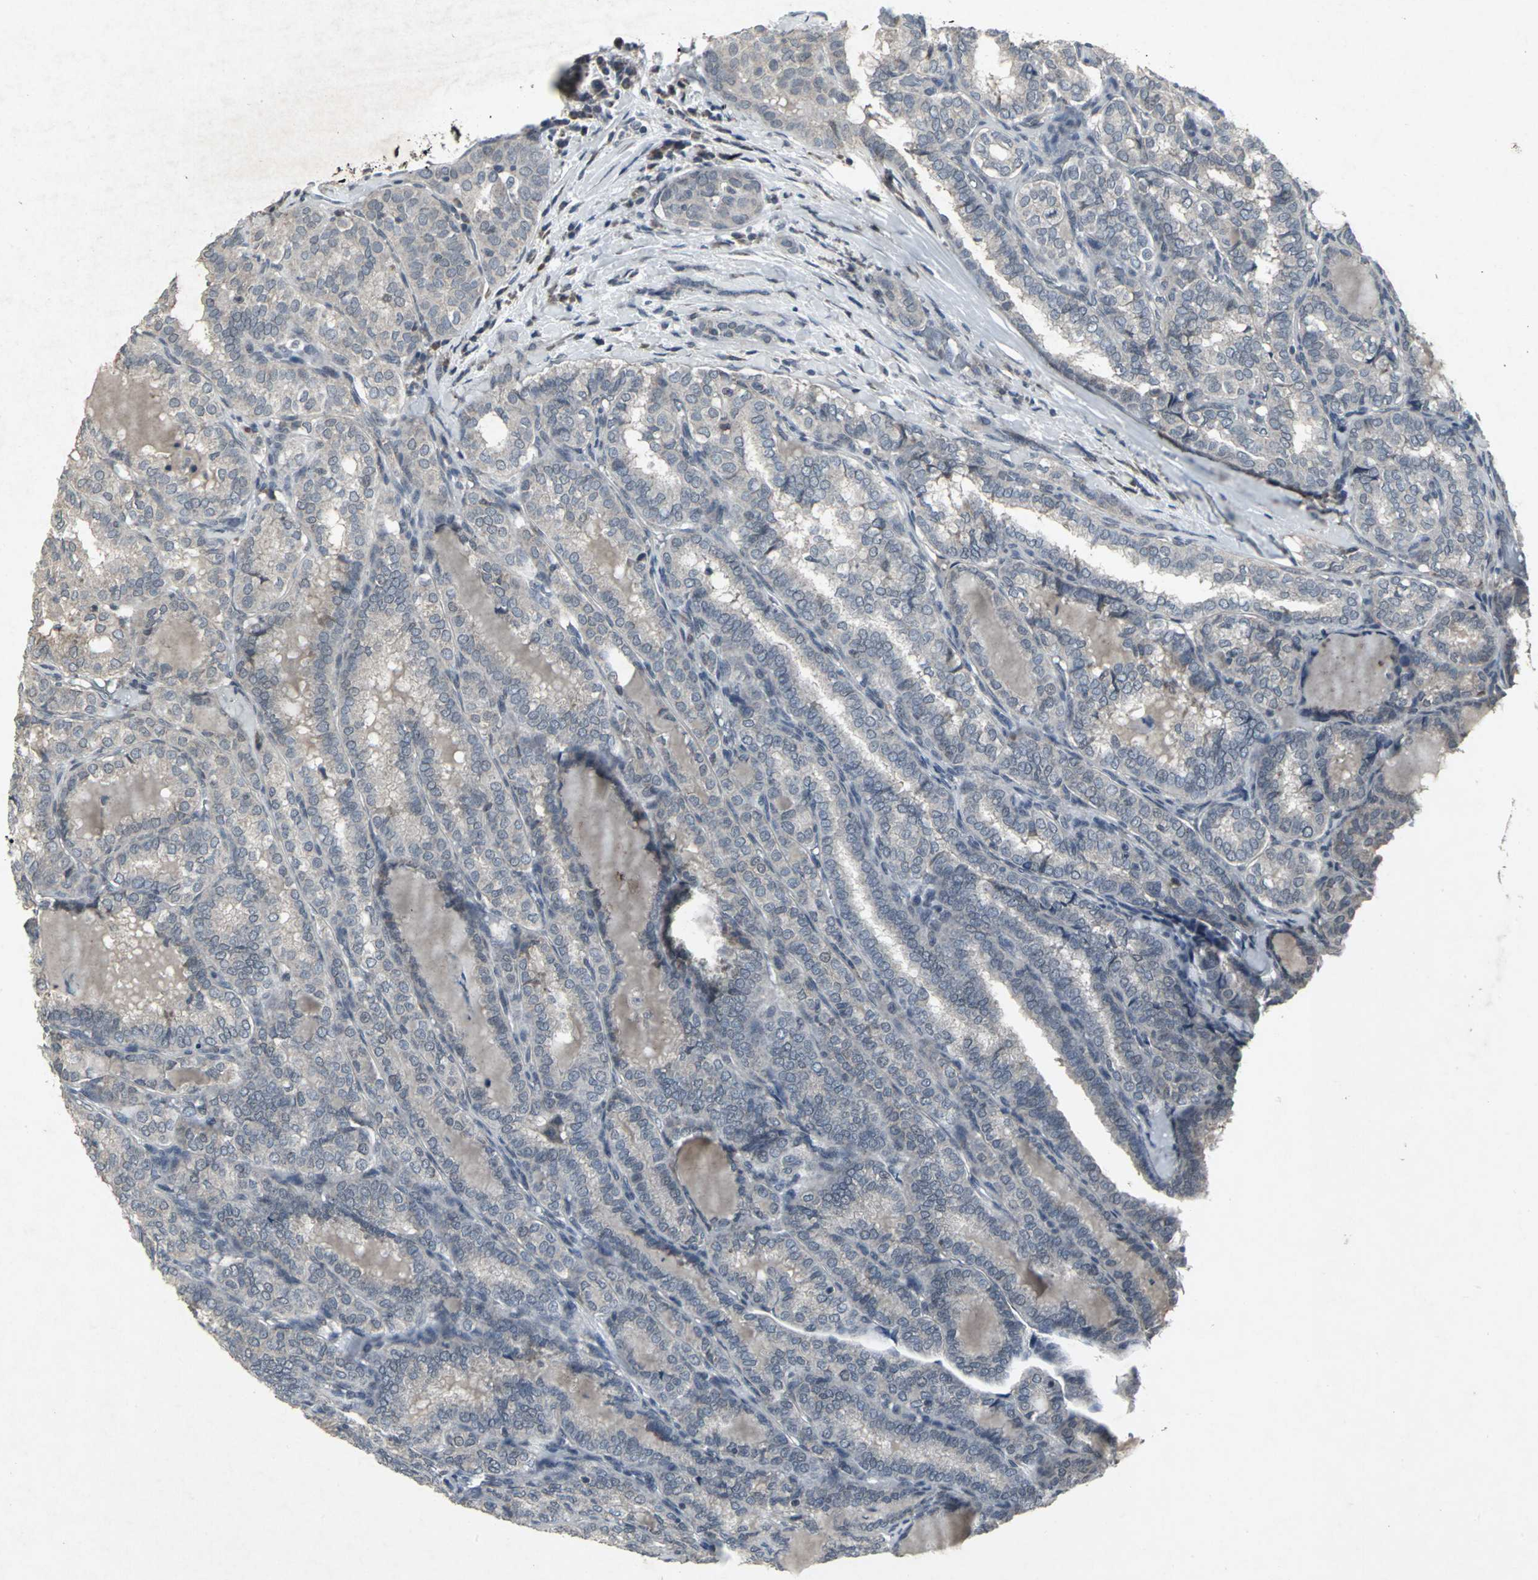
{"staining": {"intensity": "negative", "quantity": "none", "location": "none"}, "tissue": "thyroid cancer", "cell_type": "Tumor cells", "image_type": "cancer", "snomed": [{"axis": "morphology", "description": "Papillary adenocarcinoma, NOS"}, {"axis": "topography", "description": "Thyroid gland"}], "caption": "This micrograph is of thyroid cancer stained with immunohistochemistry (IHC) to label a protein in brown with the nuclei are counter-stained blue. There is no positivity in tumor cells. Brightfield microscopy of IHC stained with DAB (brown) and hematoxylin (blue), captured at high magnification.", "gene": "BMP4", "patient": {"sex": "female", "age": 30}}